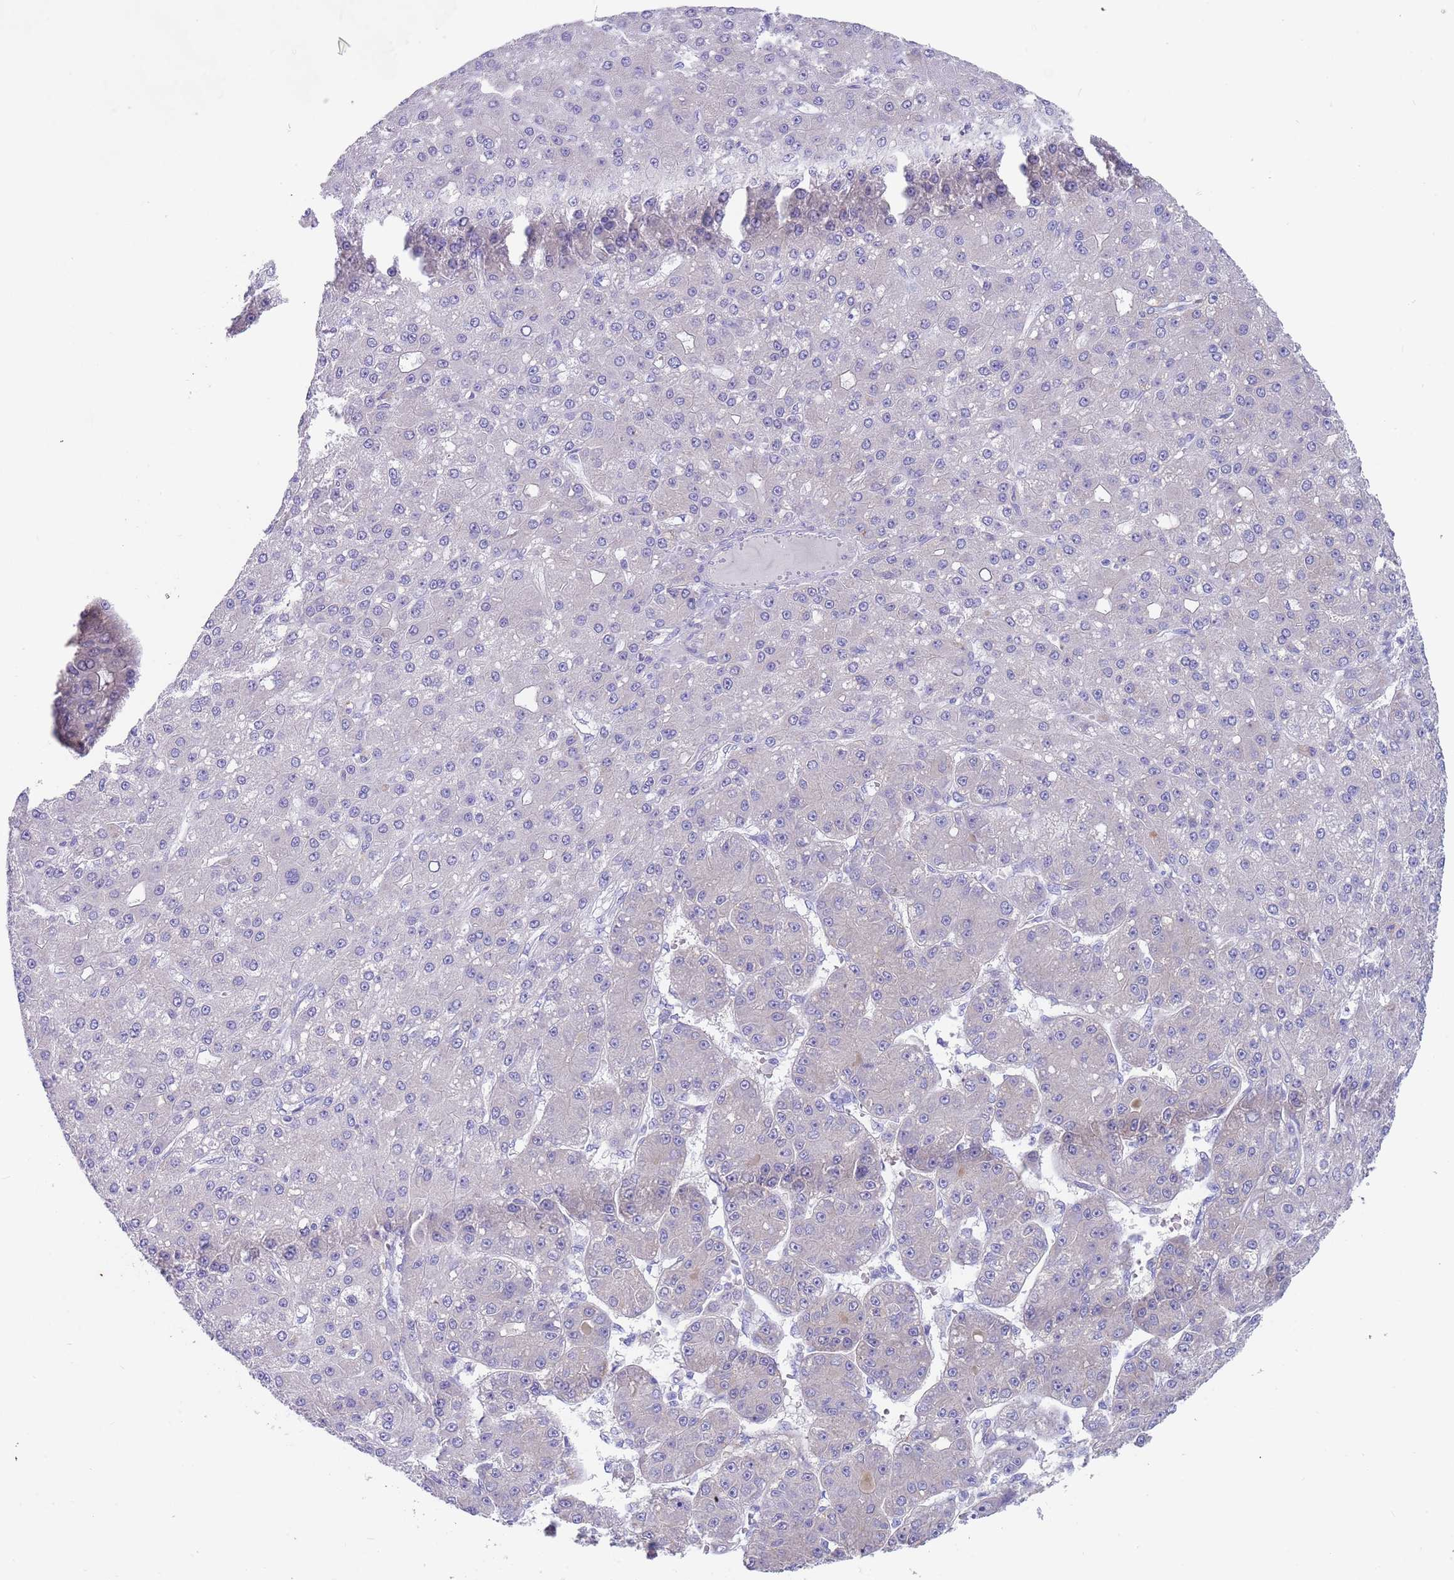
{"staining": {"intensity": "negative", "quantity": "none", "location": "none"}, "tissue": "liver cancer", "cell_type": "Tumor cells", "image_type": "cancer", "snomed": [{"axis": "morphology", "description": "Carcinoma, Hepatocellular, NOS"}, {"axis": "topography", "description": "Liver"}], "caption": "Liver hepatocellular carcinoma was stained to show a protein in brown. There is no significant staining in tumor cells. The staining was performed using DAB to visualize the protein expression in brown, while the nuclei were stained in blue with hematoxylin (Magnification: 20x).", "gene": "TYW1", "patient": {"sex": "male", "age": 67}}